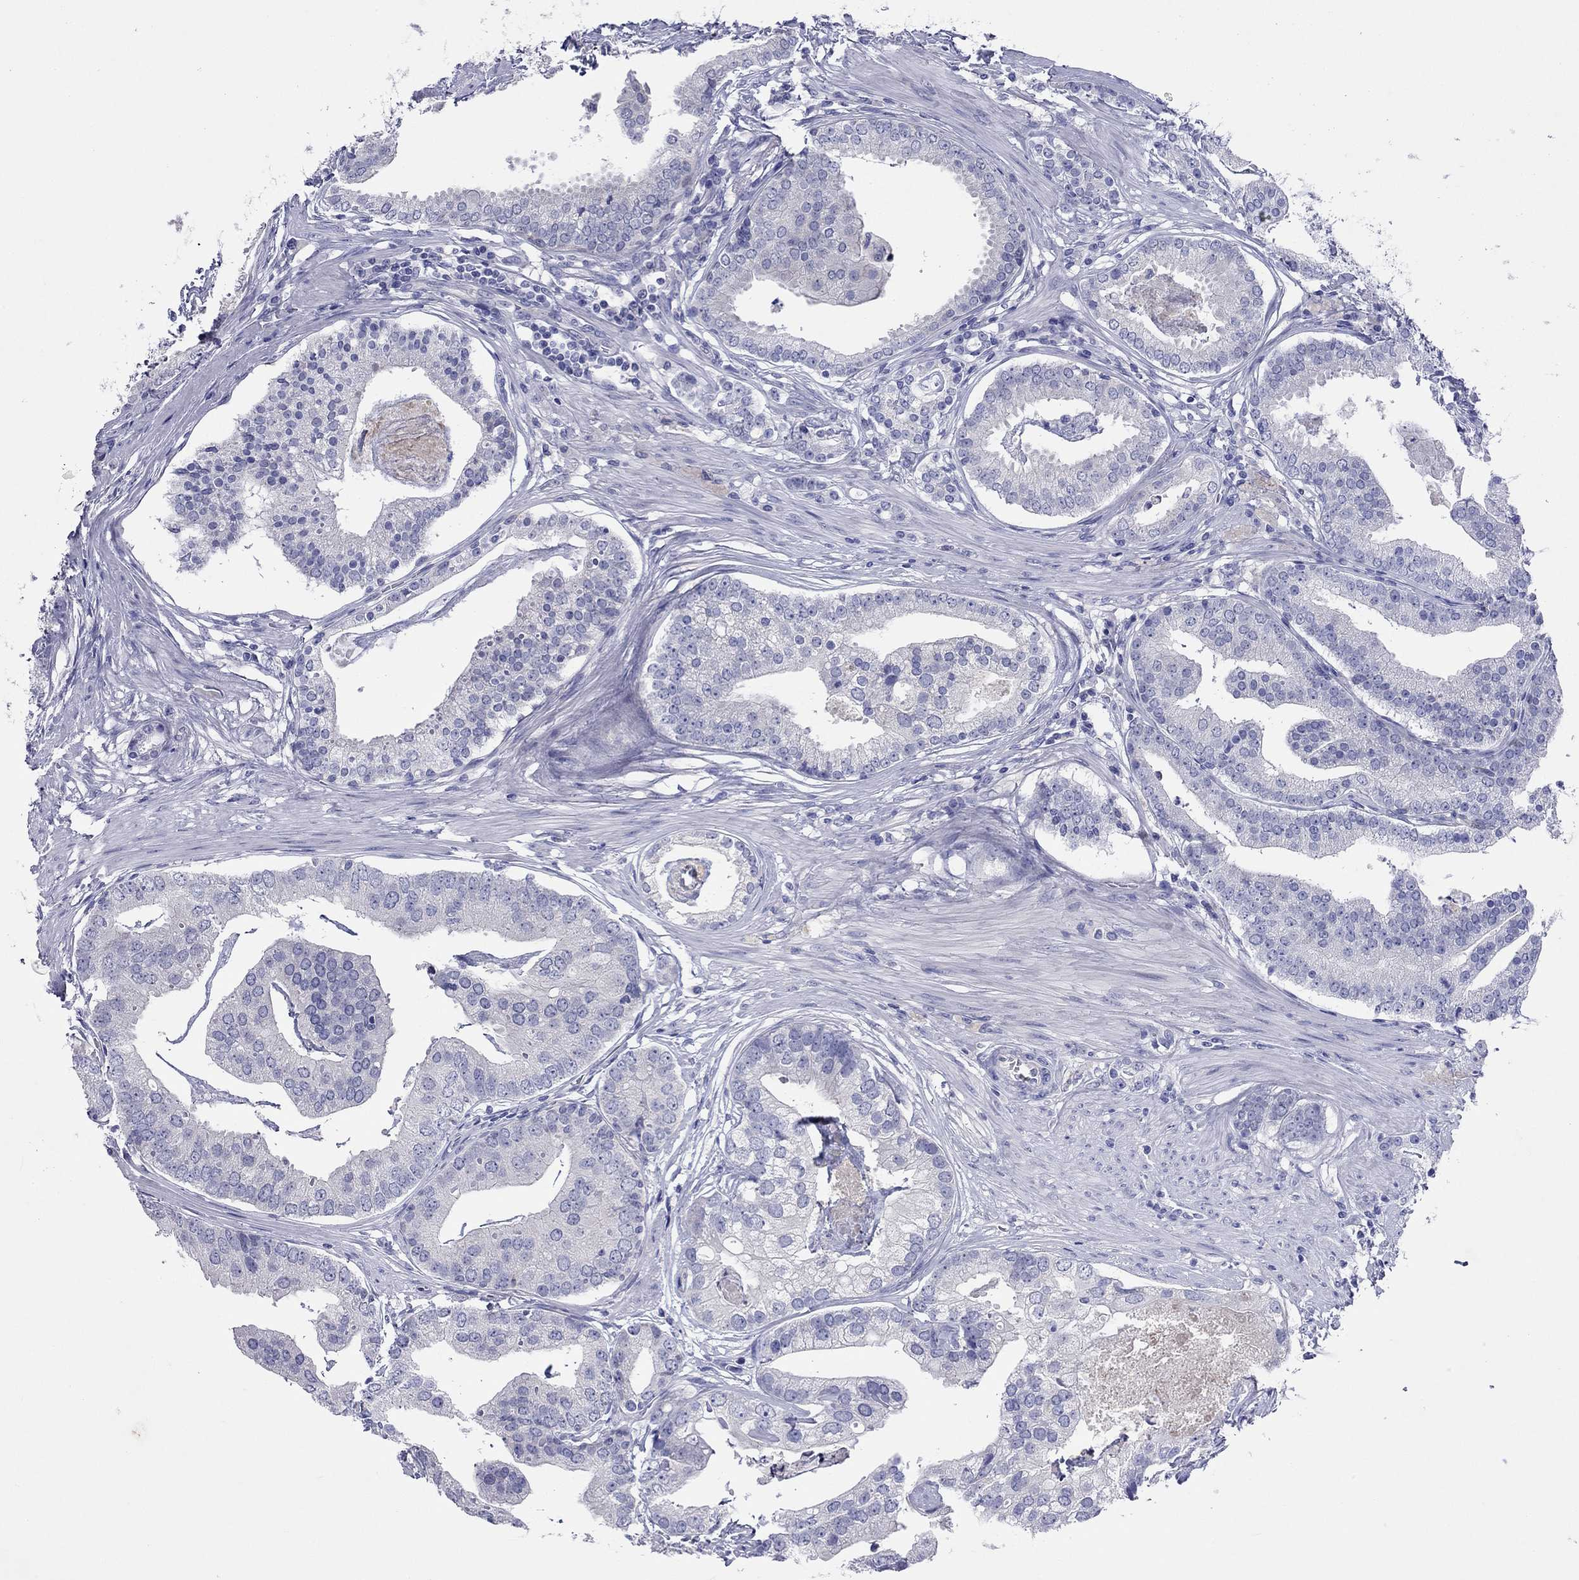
{"staining": {"intensity": "negative", "quantity": "none", "location": "none"}, "tissue": "prostate cancer", "cell_type": "Tumor cells", "image_type": "cancer", "snomed": [{"axis": "morphology", "description": "Adenocarcinoma, NOS"}, {"axis": "topography", "description": "Prostate and seminal vesicle, NOS"}, {"axis": "topography", "description": "Prostate"}], "caption": "This is an immunohistochemistry (IHC) image of human prostate adenocarcinoma. There is no staining in tumor cells.", "gene": "CAPNS2", "patient": {"sex": "male", "age": 44}}